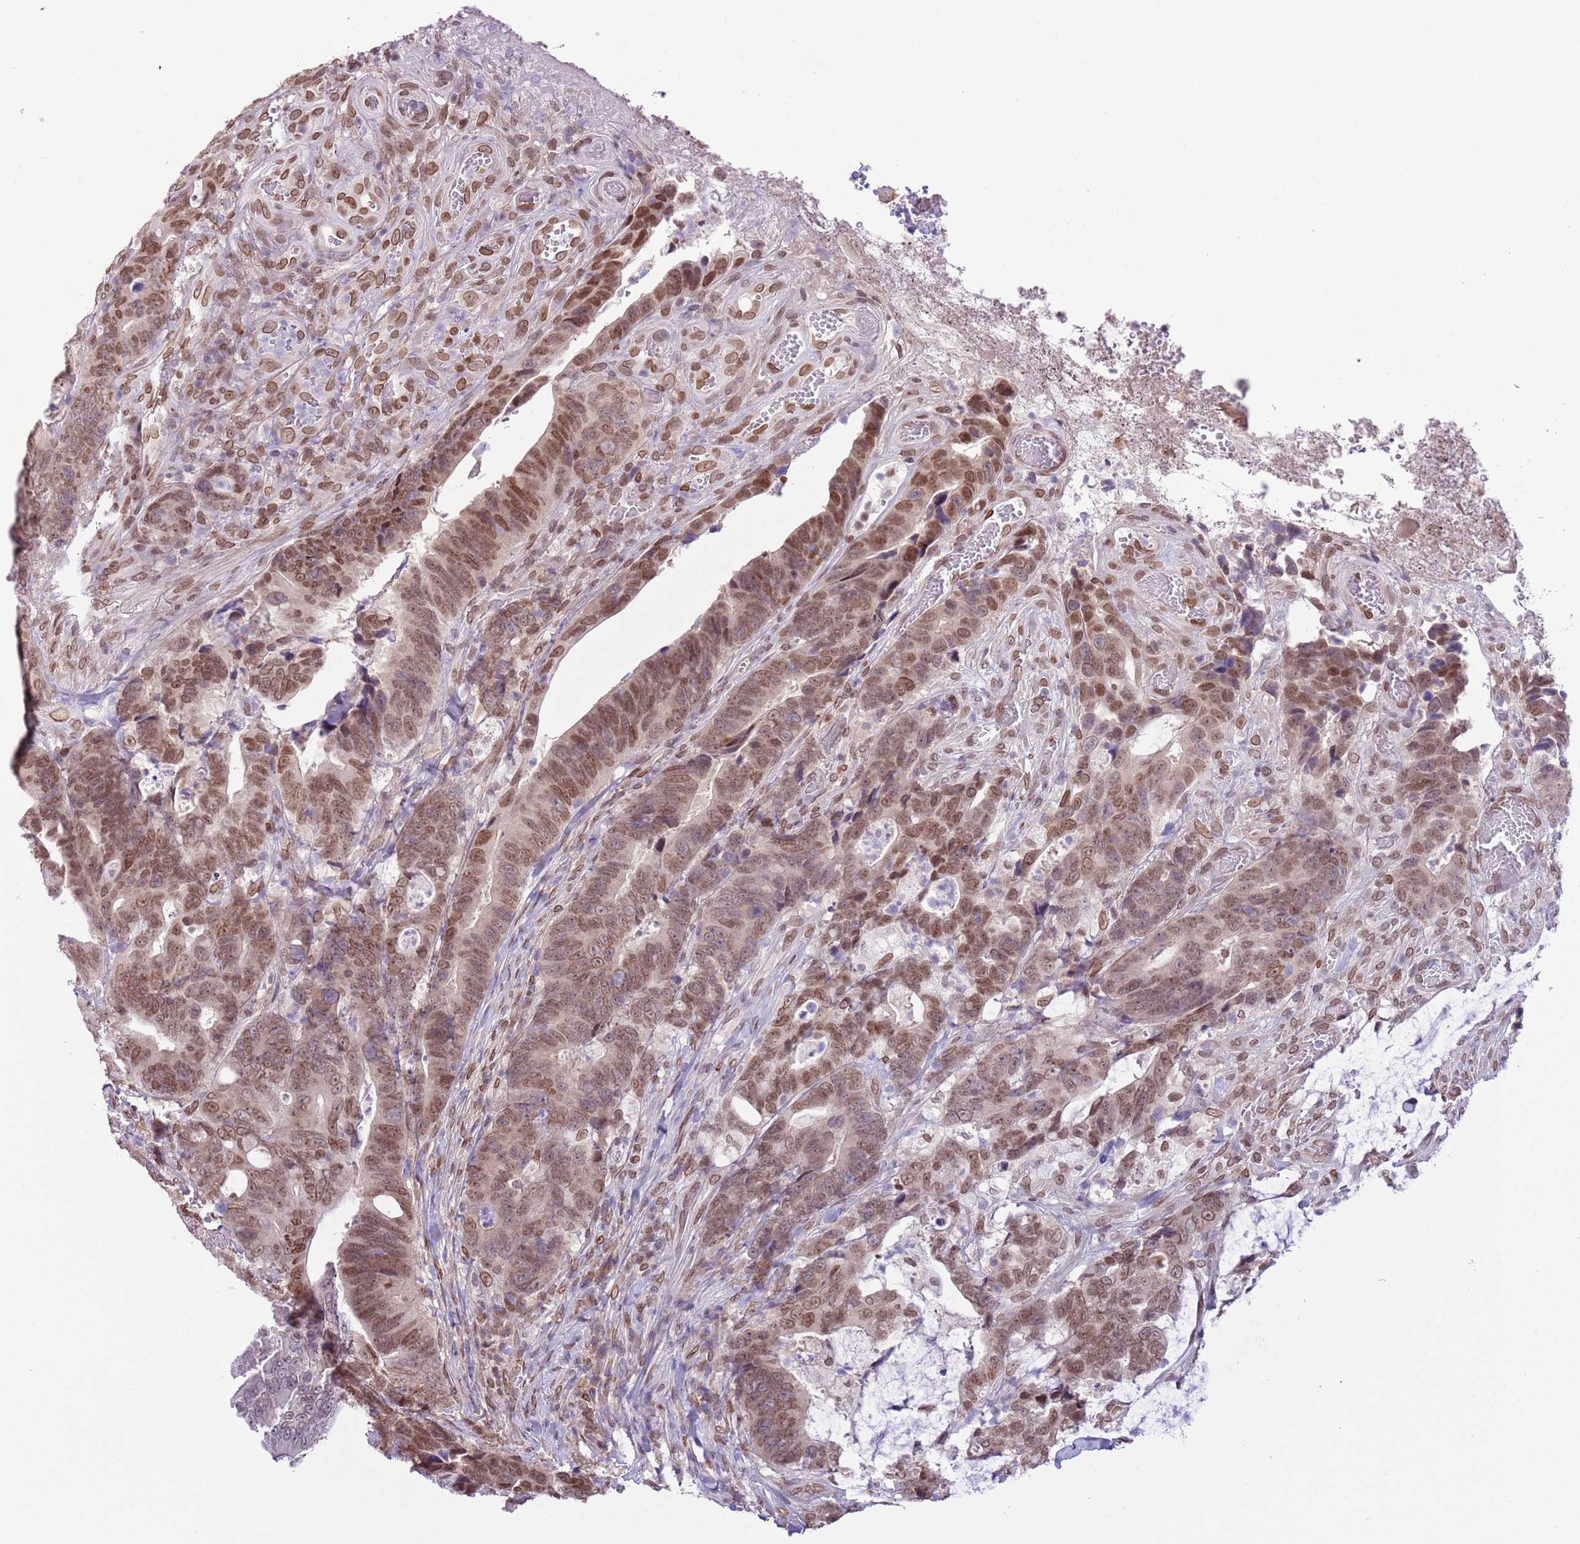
{"staining": {"intensity": "moderate", "quantity": ">75%", "location": "nuclear"}, "tissue": "colorectal cancer", "cell_type": "Tumor cells", "image_type": "cancer", "snomed": [{"axis": "morphology", "description": "Adenocarcinoma, NOS"}, {"axis": "topography", "description": "Colon"}], "caption": "Immunohistochemistry micrograph of colorectal adenocarcinoma stained for a protein (brown), which displays medium levels of moderate nuclear staining in approximately >75% of tumor cells.", "gene": "ZGLP1", "patient": {"sex": "female", "age": 82}}